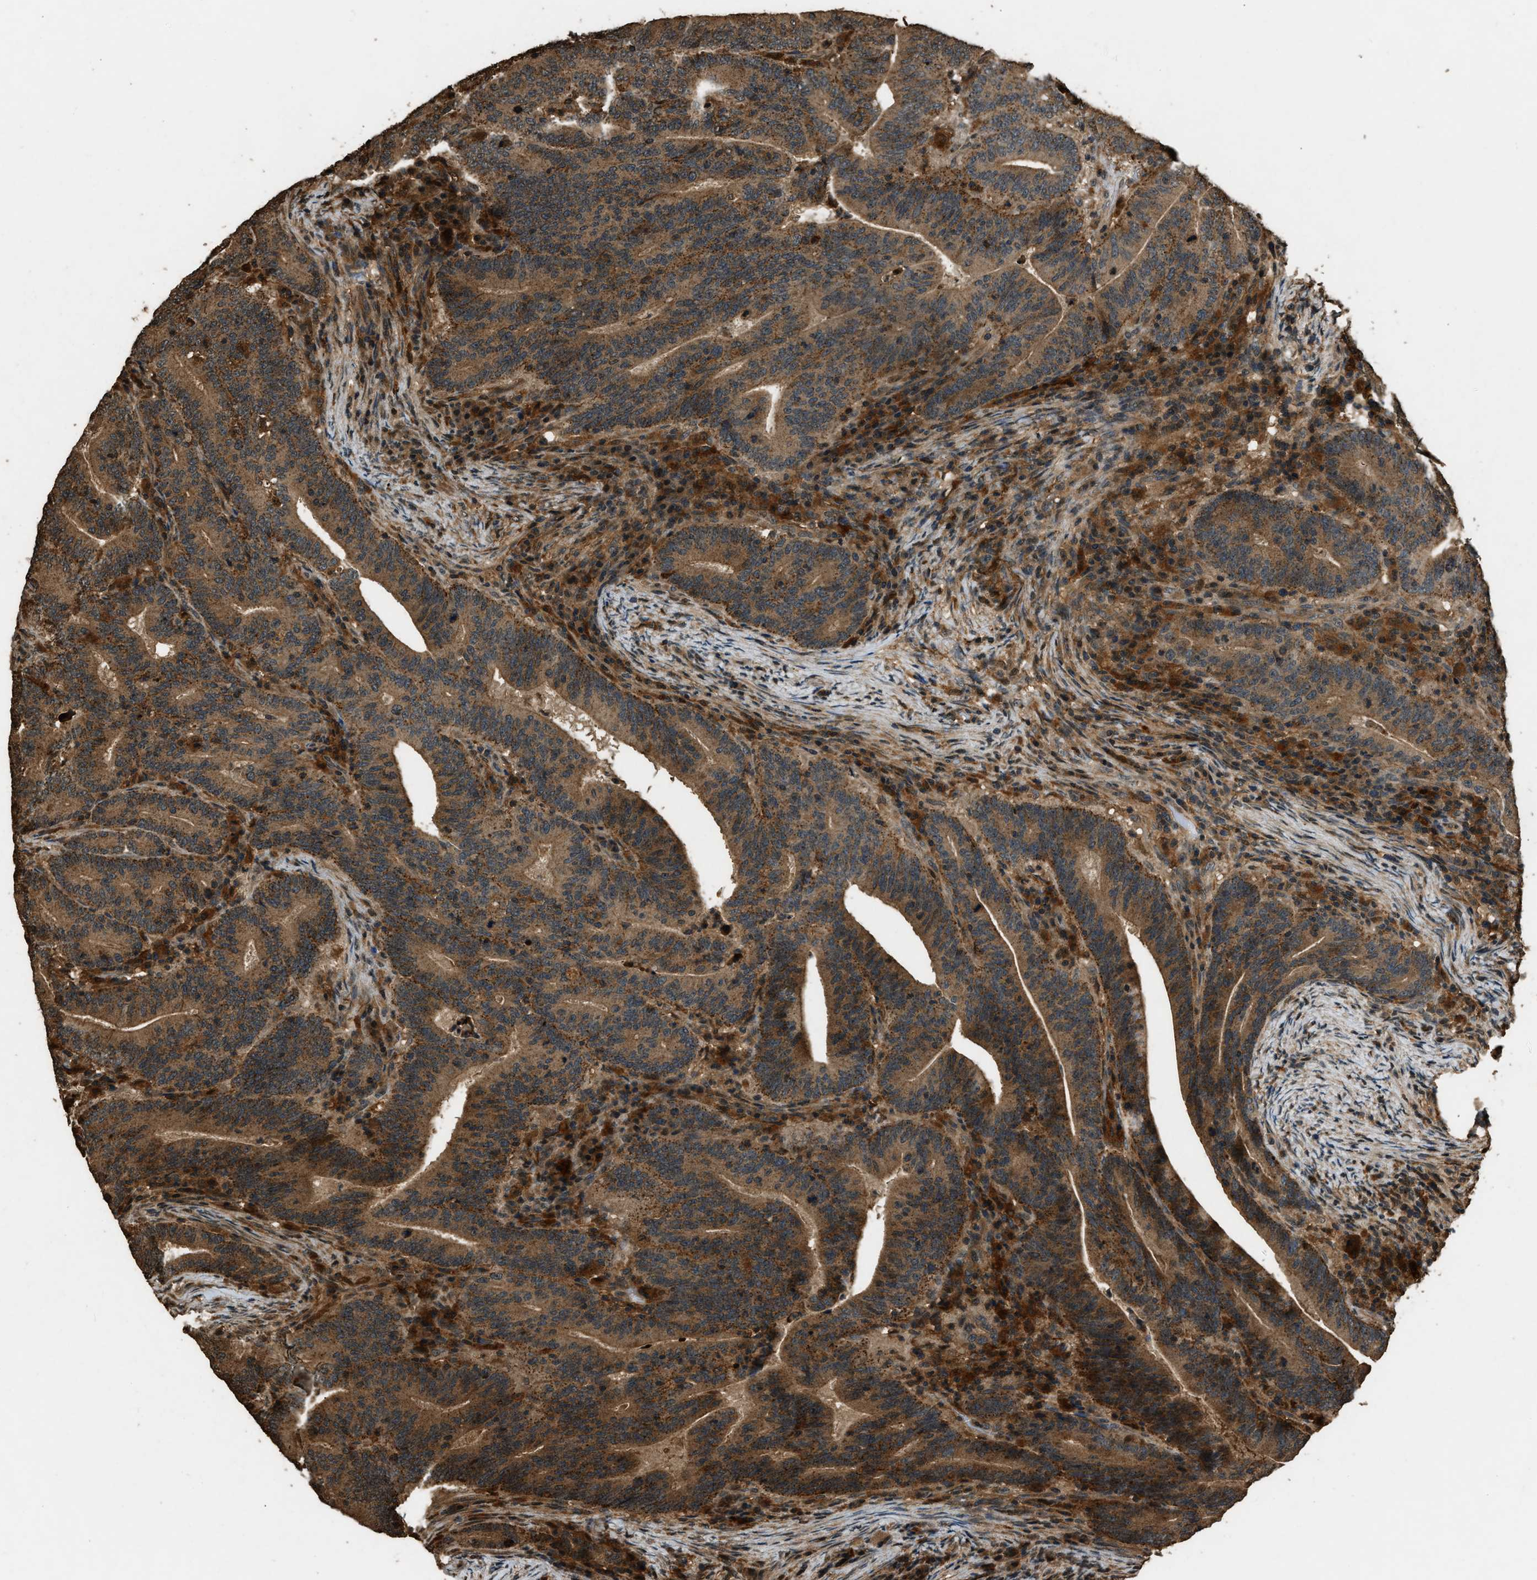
{"staining": {"intensity": "moderate", "quantity": ">75%", "location": "cytoplasmic/membranous"}, "tissue": "colorectal cancer", "cell_type": "Tumor cells", "image_type": "cancer", "snomed": [{"axis": "morphology", "description": "Adenocarcinoma, NOS"}, {"axis": "topography", "description": "Colon"}], "caption": "Colorectal cancer stained with DAB immunohistochemistry shows medium levels of moderate cytoplasmic/membranous positivity in about >75% of tumor cells.", "gene": "RAP2A", "patient": {"sex": "female", "age": 66}}